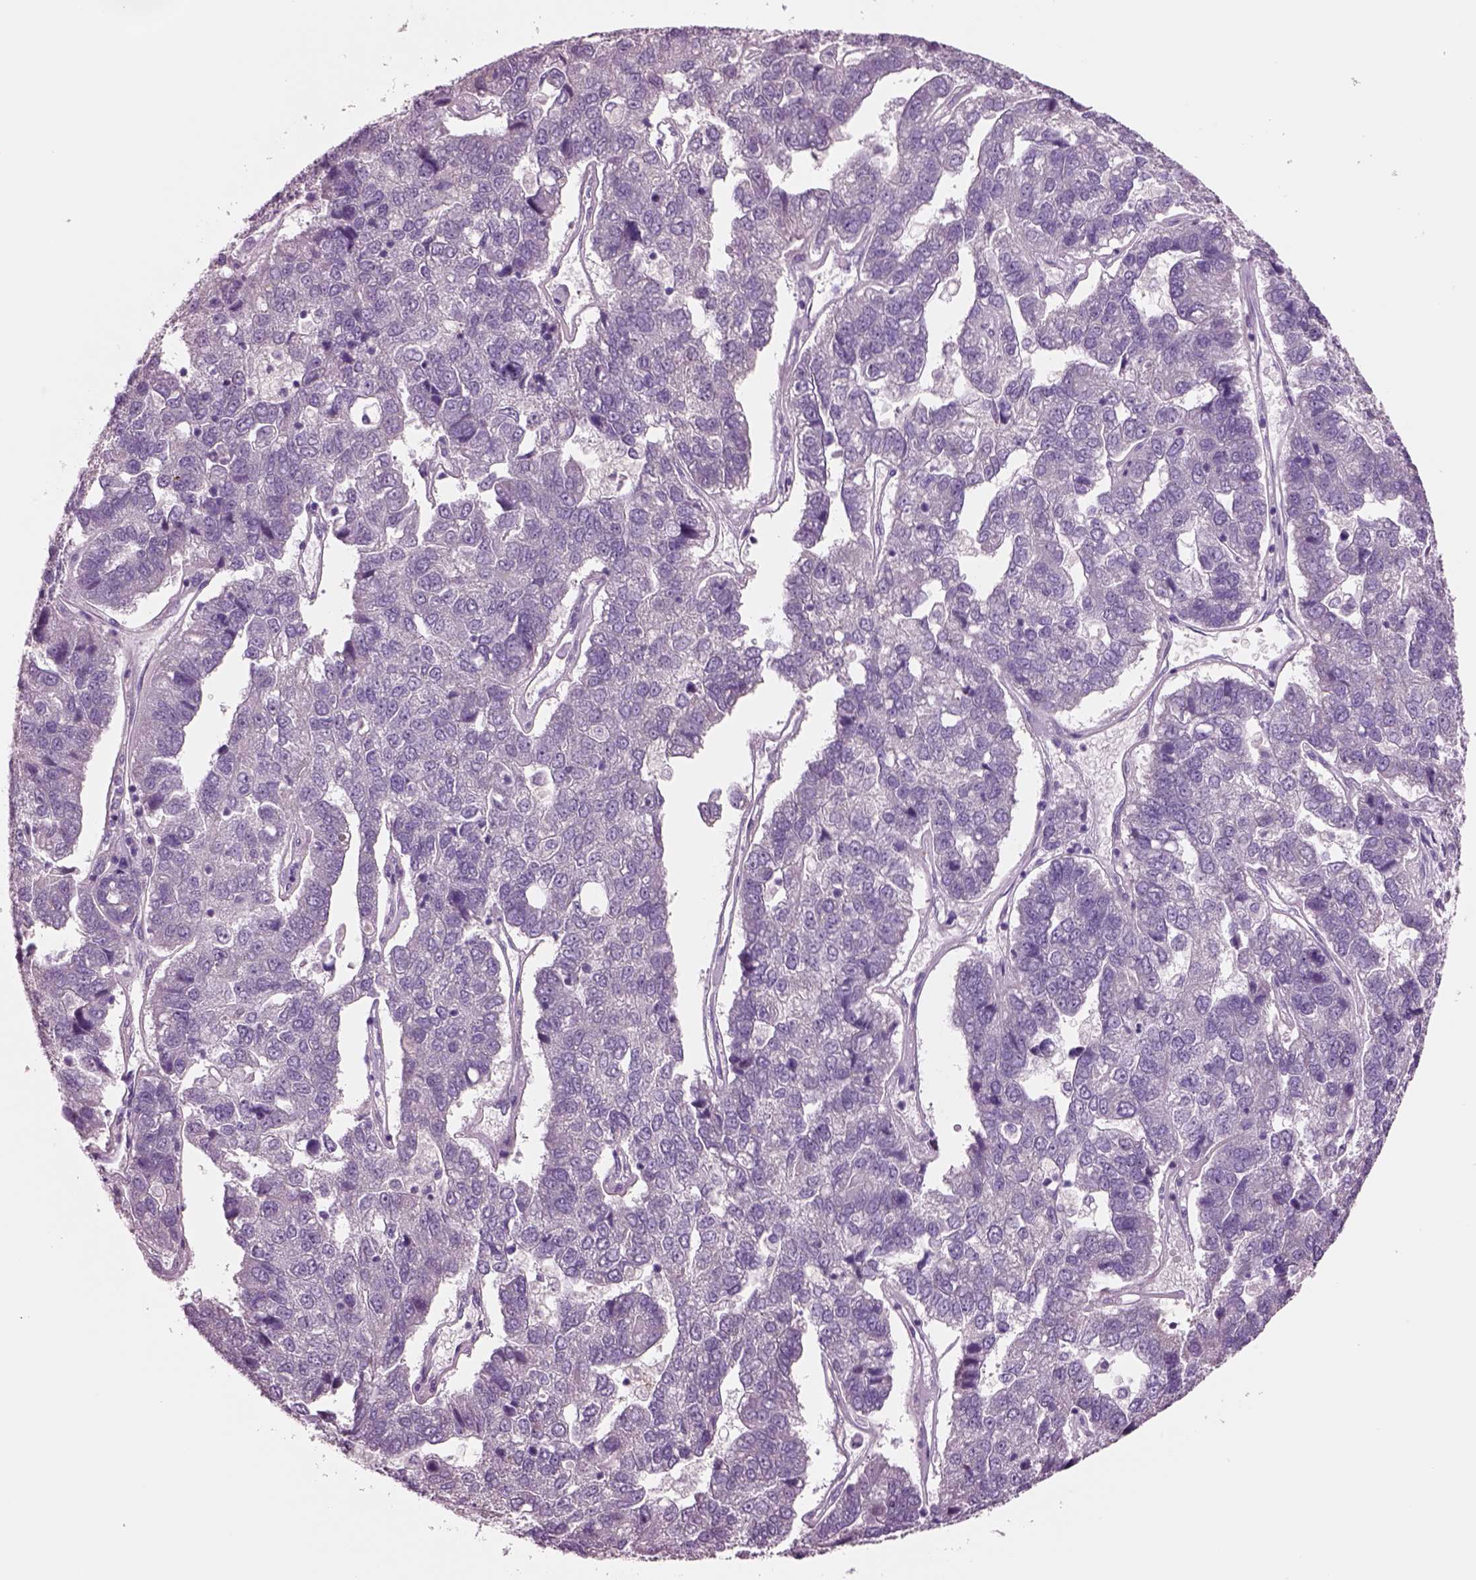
{"staining": {"intensity": "negative", "quantity": "none", "location": "none"}, "tissue": "pancreatic cancer", "cell_type": "Tumor cells", "image_type": "cancer", "snomed": [{"axis": "morphology", "description": "Adenocarcinoma, NOS"}, {"axis": "topography", "description": "Pancreas"}], "caption": "An immunohistochemistry histopathology image of adenocarcinoma (pancreatic) is shown. There is no staining in tumor cells of adenocarcinoma (pancreatic).", "gene": "PLPP7", "patient": {"sex": "female", "age": 61}}